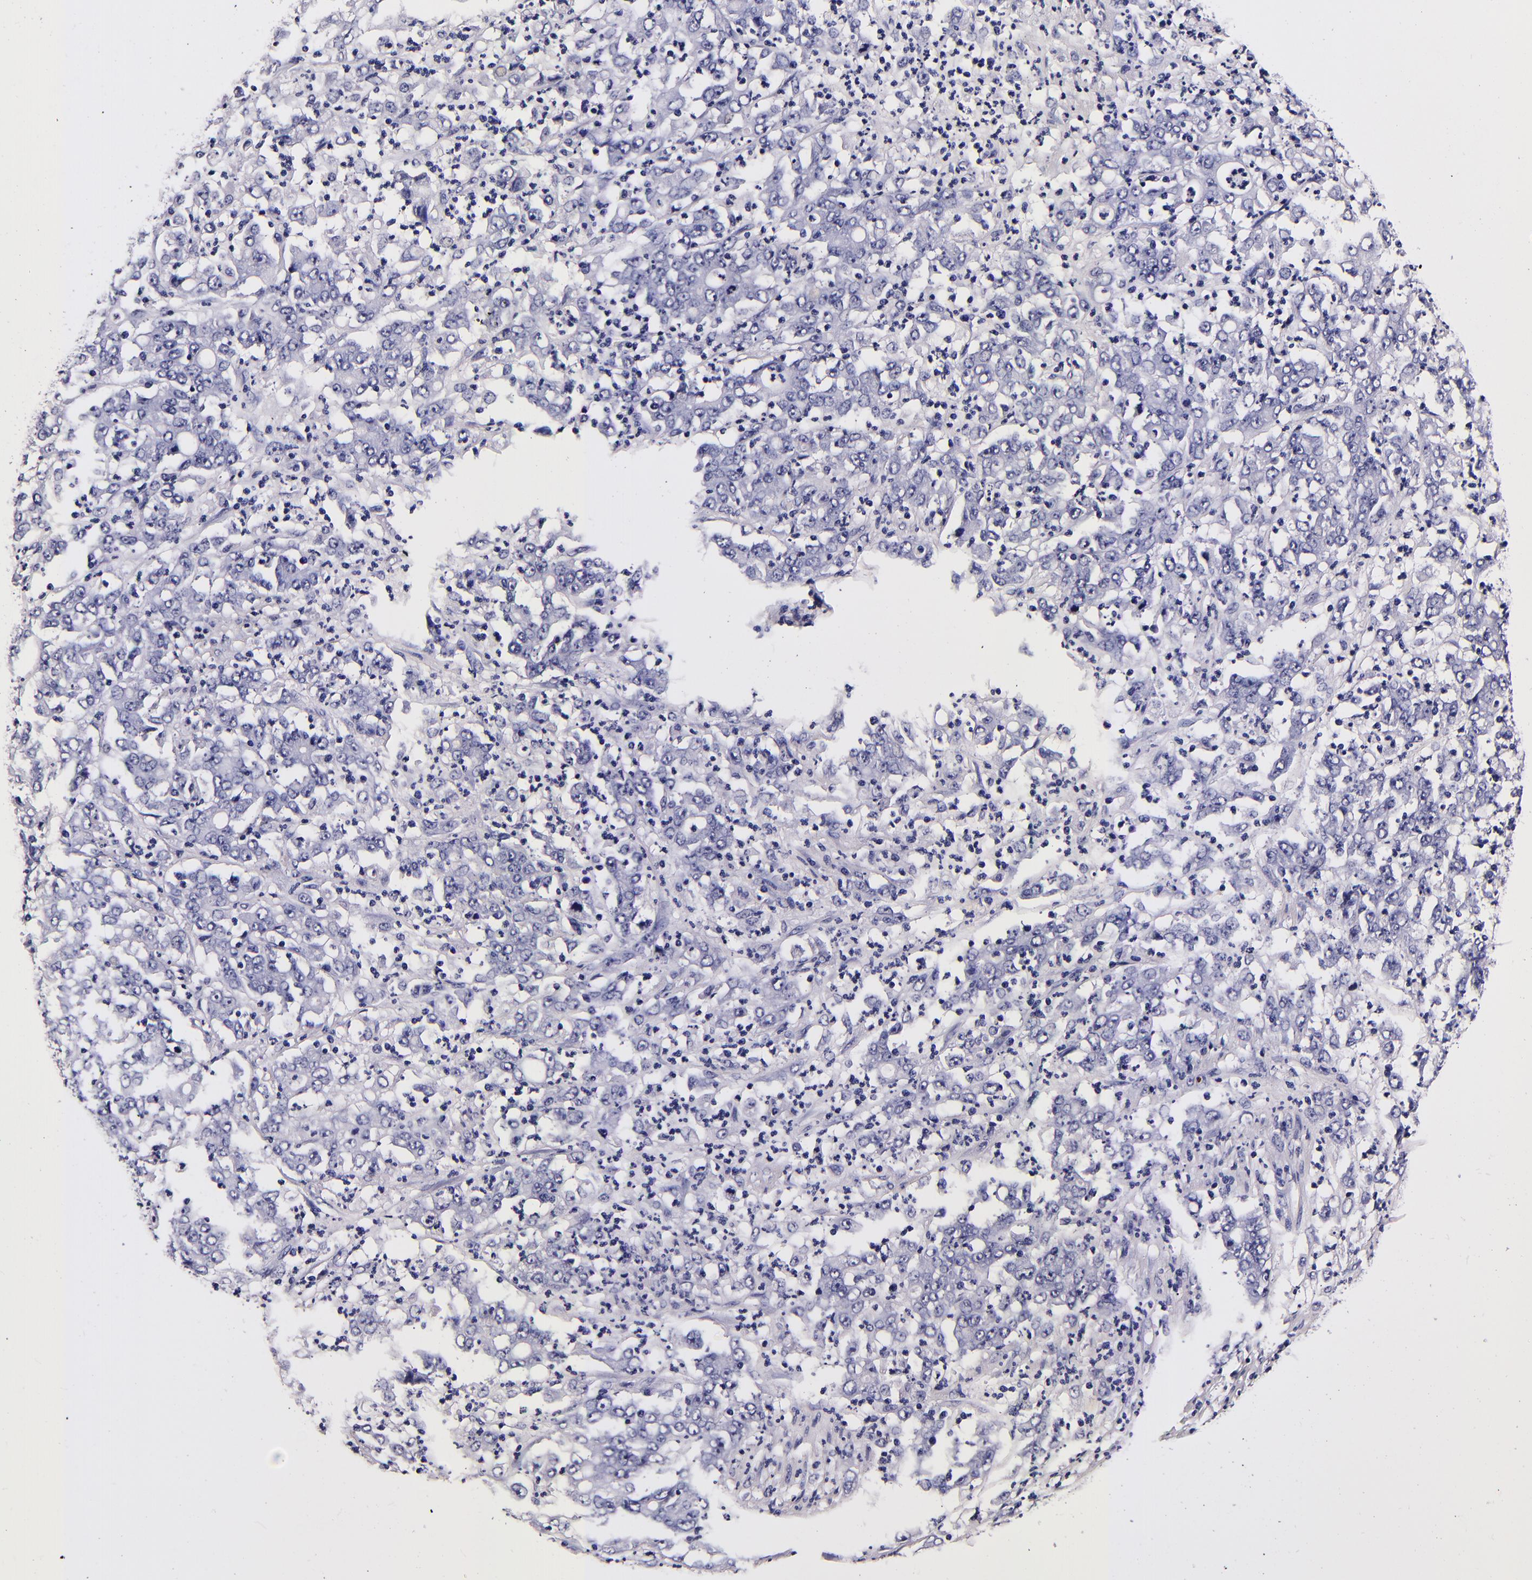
{"staining": {"intensity": "negative", "quantity": "none", "location": "none"}, "tissue": "stomach cancer", "cell_type": "Tumor cells", "image_type": "cancer", "snomed": [{"axis": "morphology", "description": "Adenocarcinoma, NOS"}, {"axis": "topography", "description": "Stomach, lower"}], "caption": "Immunohistochemical staining of human adenocarcinoma (stomach) exhibits no significant positivity in tumor cells.", "gene": "FBN1", "patient": {"sex": "female", "age": 71}}